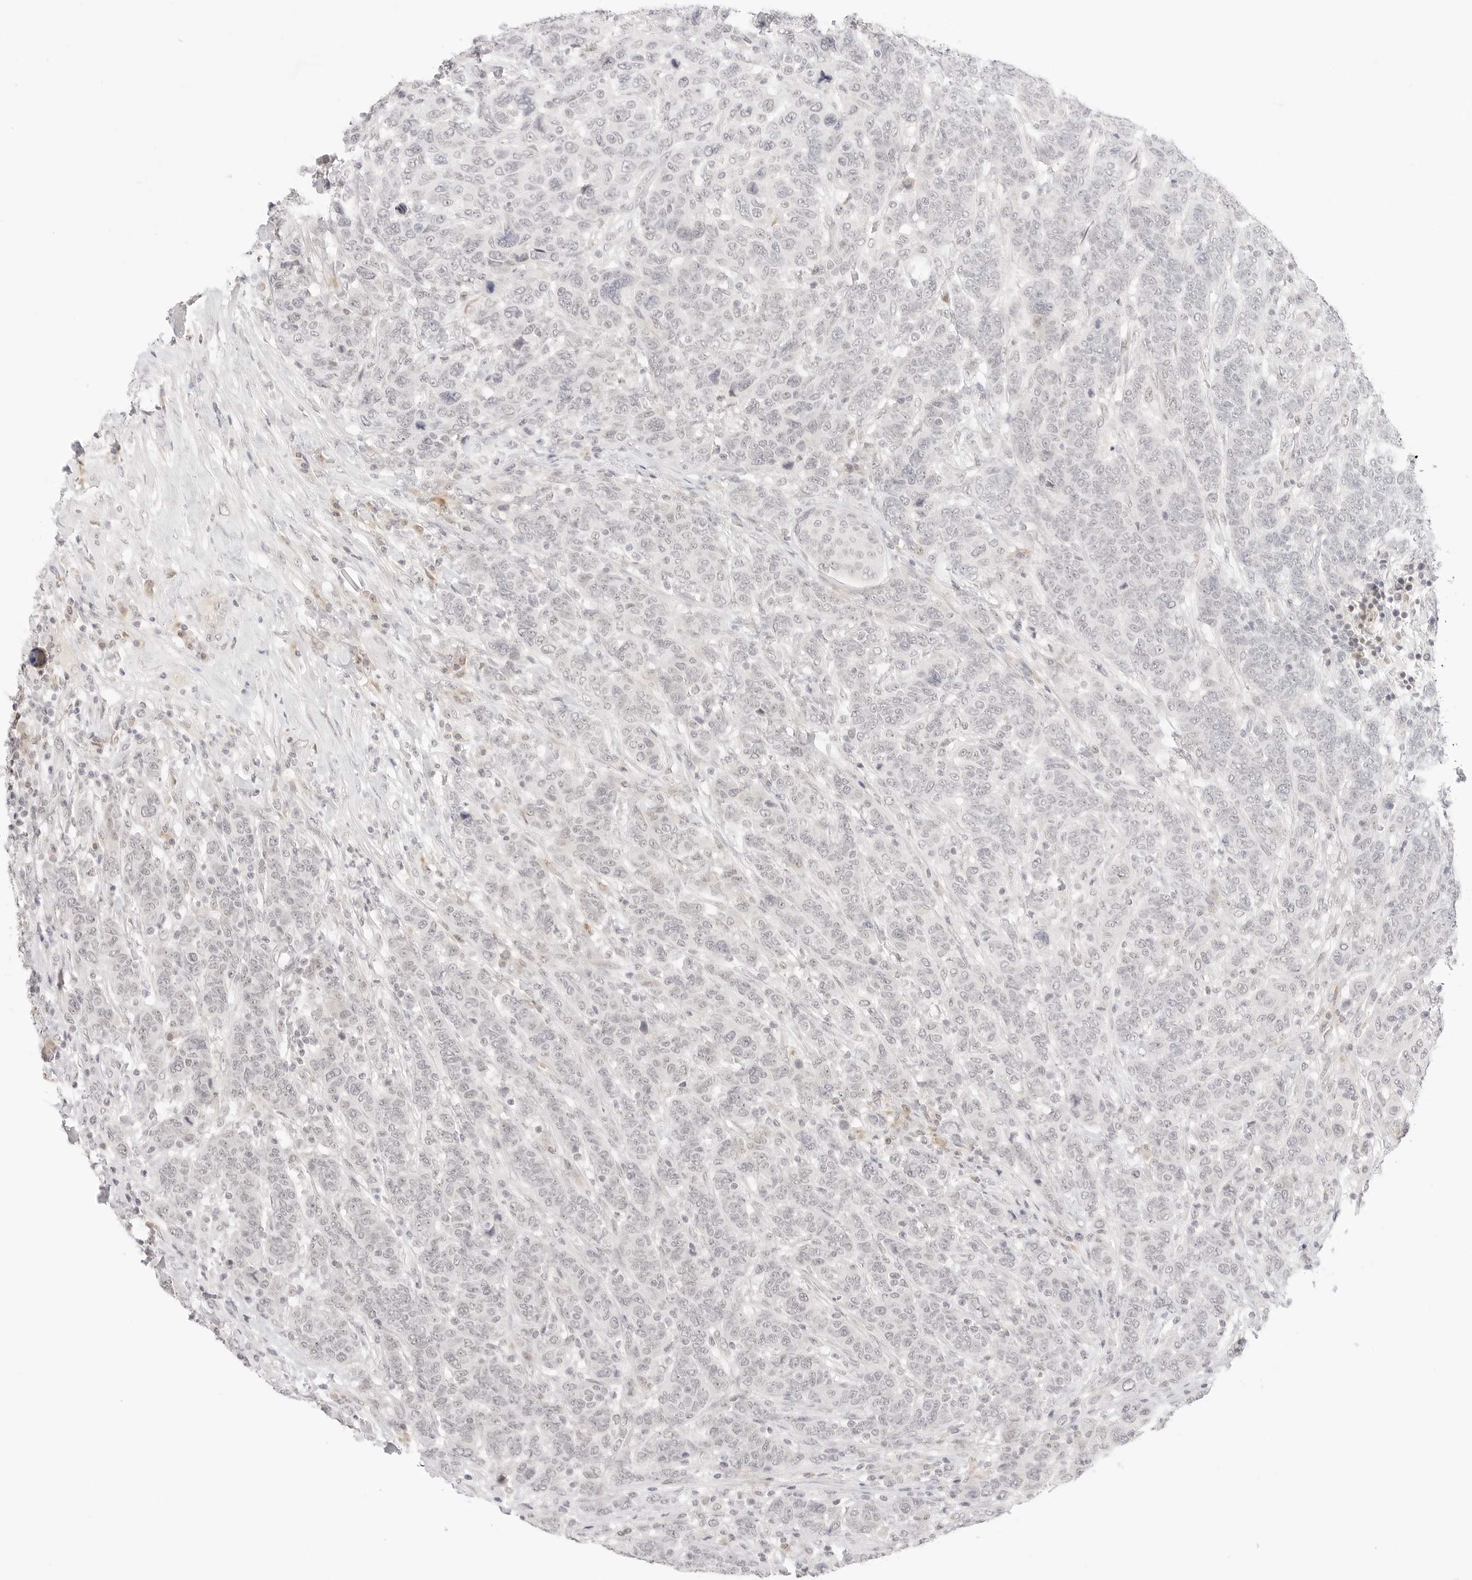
{"staining": {"intensity": "negative", "quantity": "none", "location": "none"}, "tissue": "breast cancer", "cell_type": "Tumor cells", "image_type": "cancer", "snomed": [{"axis": "morphology", "description": "Duct carcinoma"}, {"axis": "topography", "description": "Breast"}], "caption": "Tumor cells are negative for brown protein staining in invasive ductal carcinoma (breast).", "gene": "XKR4", "patient": {"sex": "female", "age": 37}}